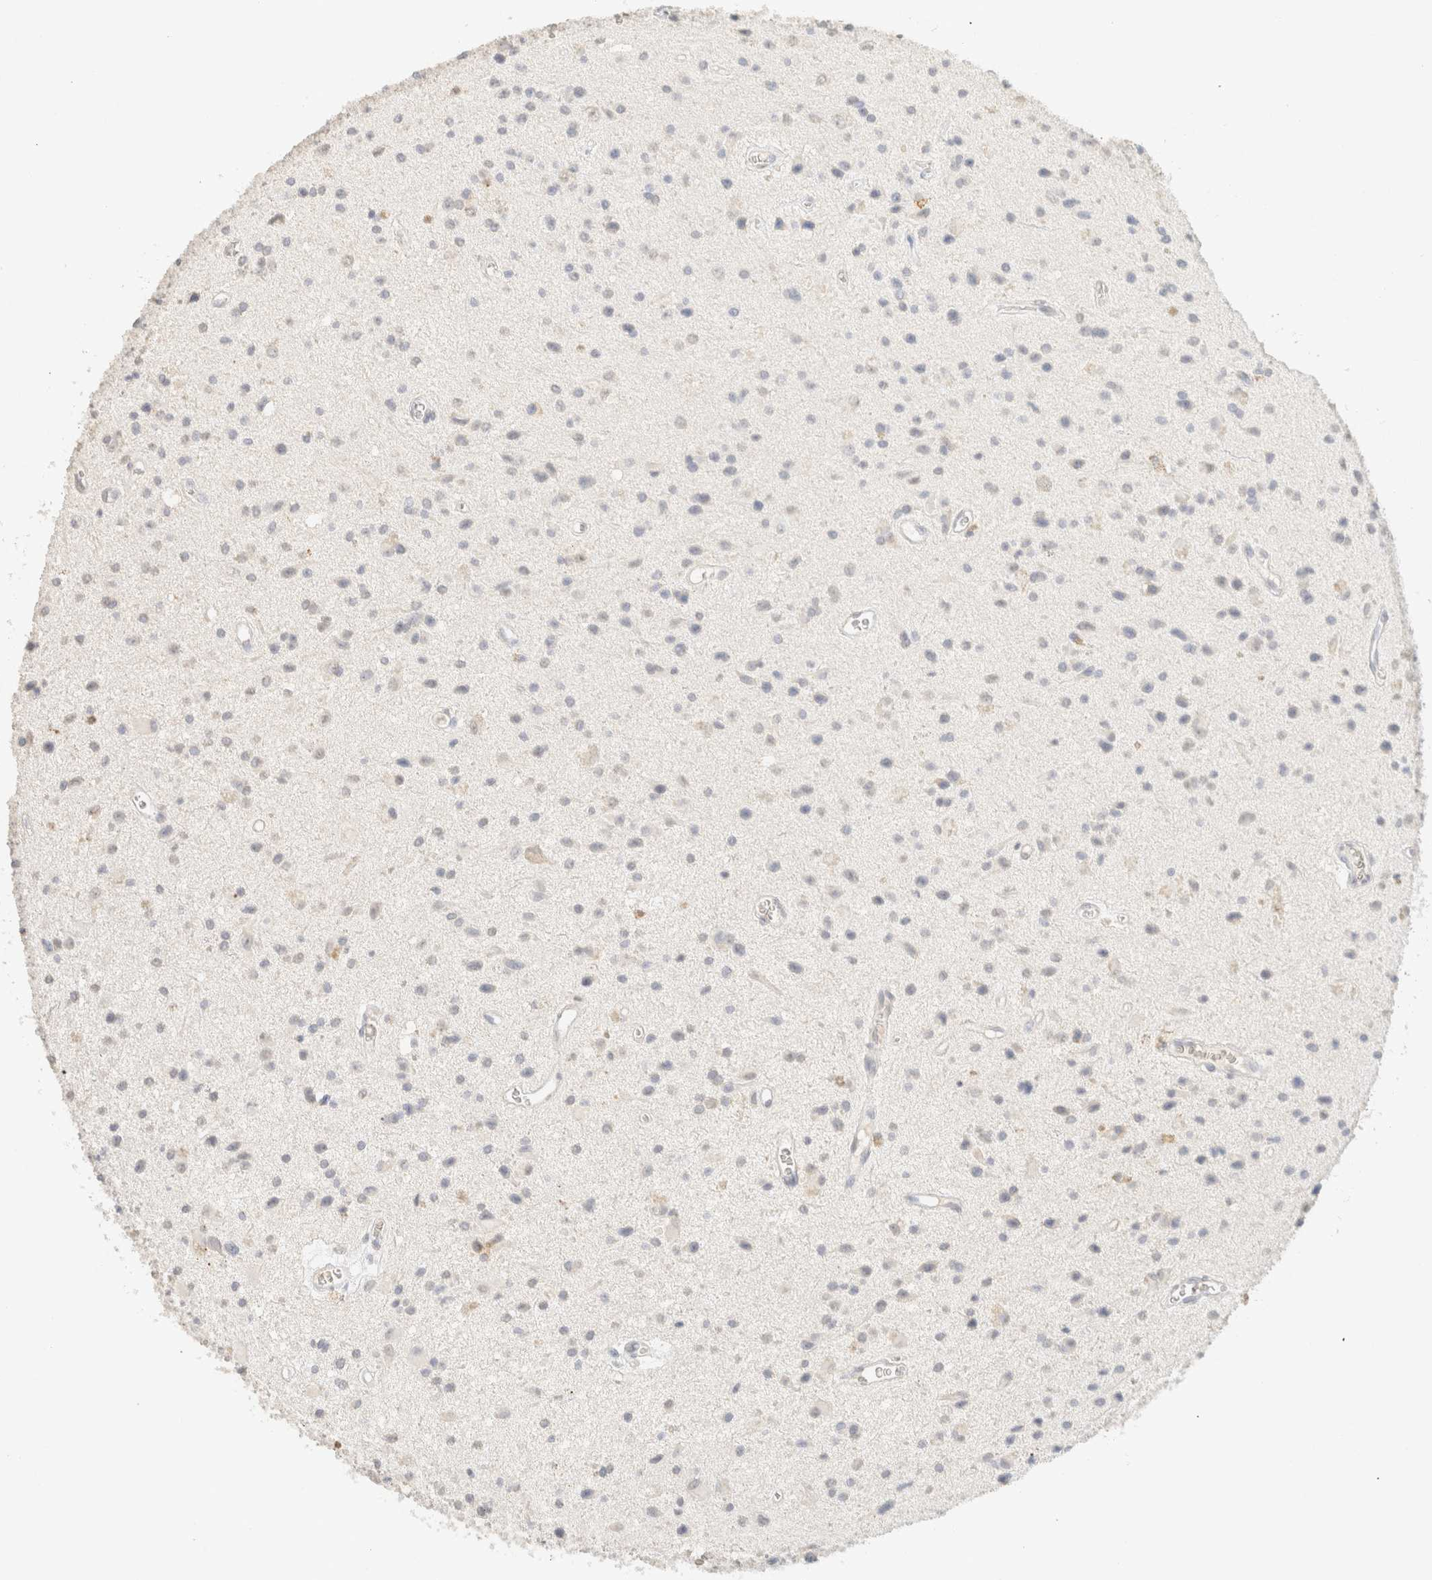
{"staining": {"intensity": "negative", "quantity": "none", "location": "none"}, "tissue": "glioma", "cell_type": "Tumor cells", "image_type": "cancer", "snomed": [{"axis": "morphology", "description": "Glioma, malignant, Low grade"}, {"axis": "topography", "description": "Brain"}], "caption": "This is an IHC histopathology image of malignant glioma (low-grade). There is no expression in tumor cells.", "gene": "CPA1", "patient": {"sex": "male", "age": 58}}